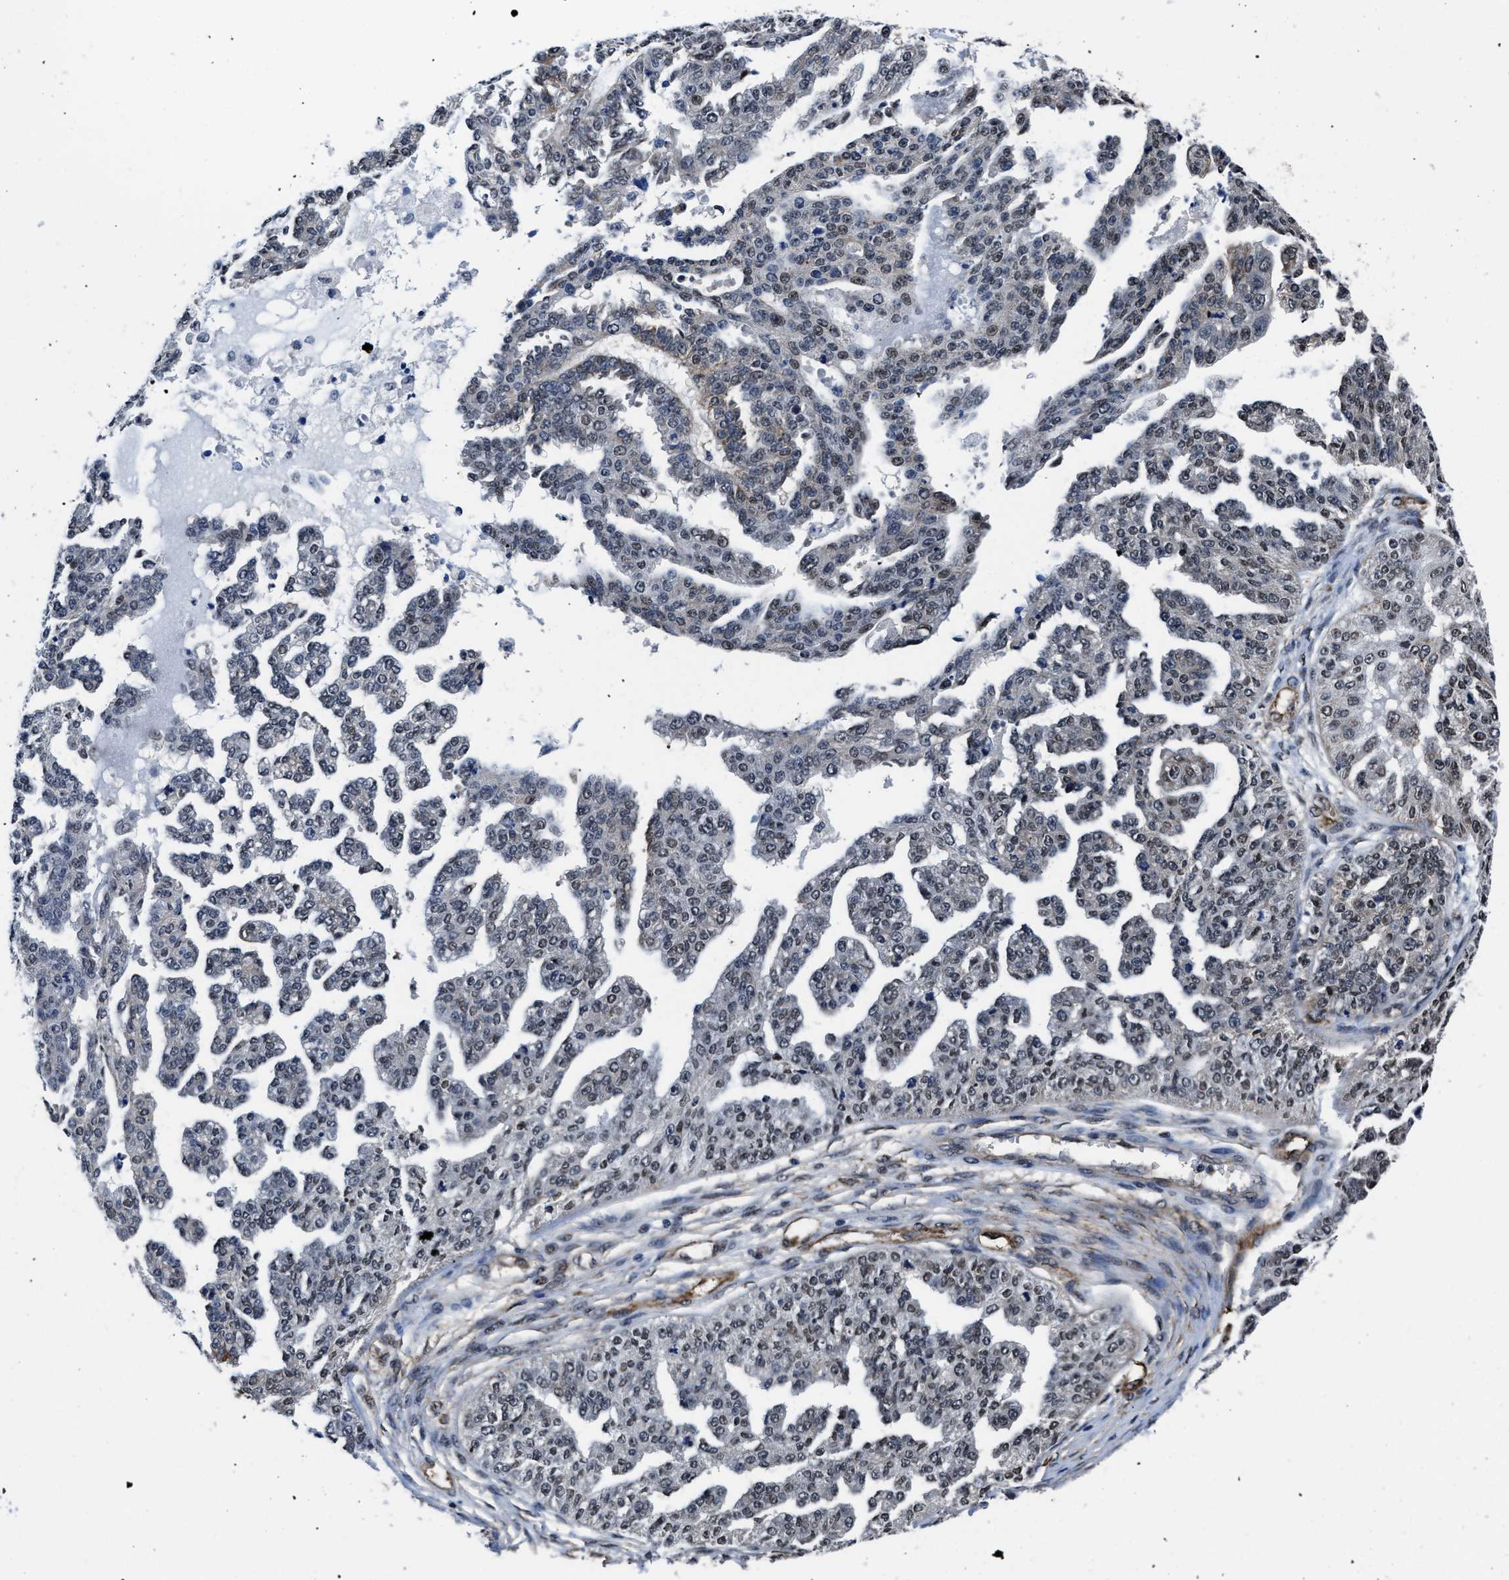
{"staining": {"intensity": "weak", "quantity": "<25%", "location": "cytoplasmic/membranous"}, "tissue": "ovarian cancer", "cell_type": "Tumor cells", "image_type": "cancer", "snomed": [{"axis": "morphology", "description": "Cystadenocarcinoma, serous, NOS"}, {"axis": "topography", "description": "Ovary"}], "caption": "Serous cystadenocarcinoma (ovarian) was stained to show a protein in brown. There is no significant staining in tumor cells. (Stains: DAB immunohistochemistry with hematoxylin counter stain, Microscopy: brightfield microscopy at high magnification).", "gene": "MARCKSL1", "patient": {"sex": "female", "age": 58}}